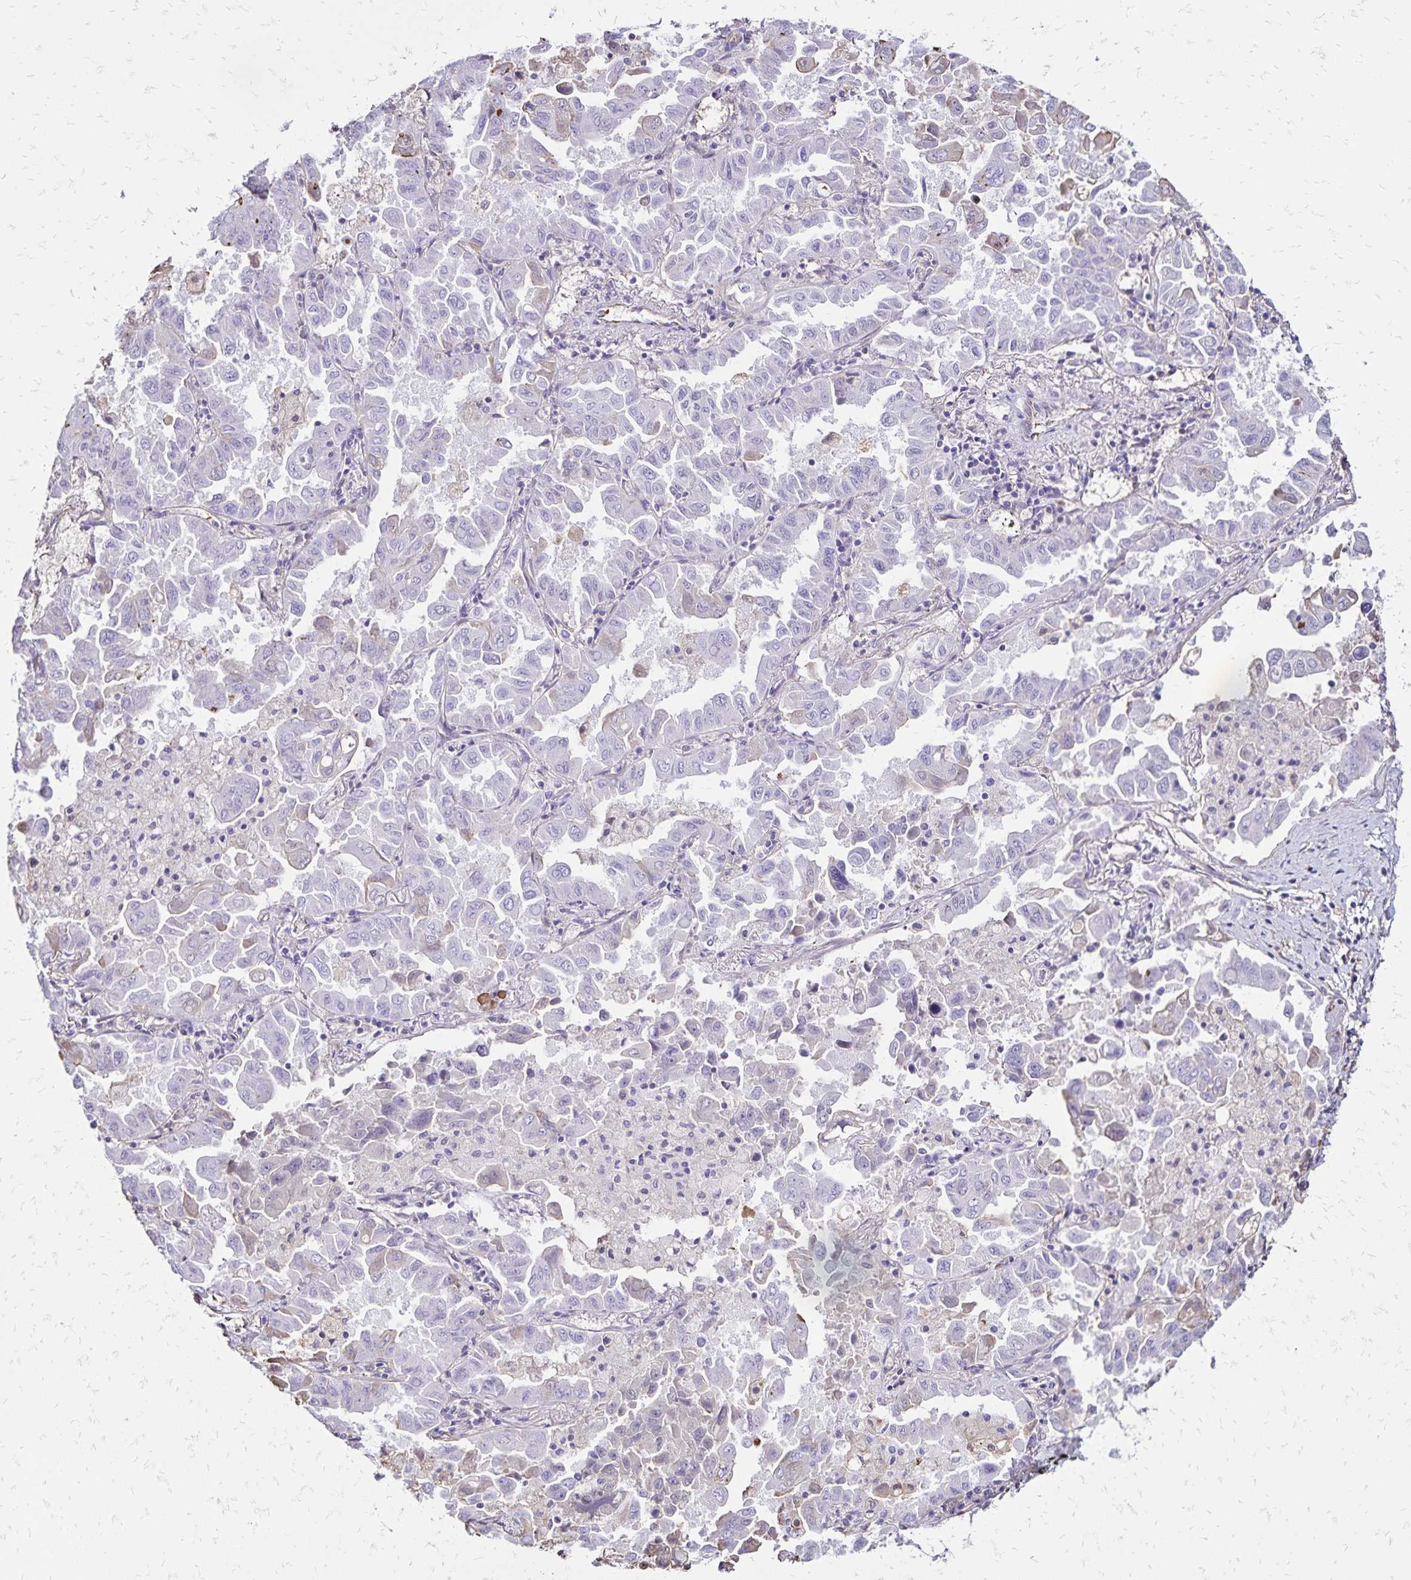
{"staining": {"intensity": "negative", "quantity": "none", "location": "none"}, "tissue": "lung cancer", "cell_type": "Tumor cells", "image_type": "cancer", "snomed": [{"axis": "morphology", "description": "Adenocarcinoma, NOS"}, {"axis": "topography", "description": "Lung"}], "caption": "The photomicrograph reveals no staining of tumor cells in adenocarcinoma (lung).", "gene": "KISS1", "patient": {"sex": "male", "age": 64}}